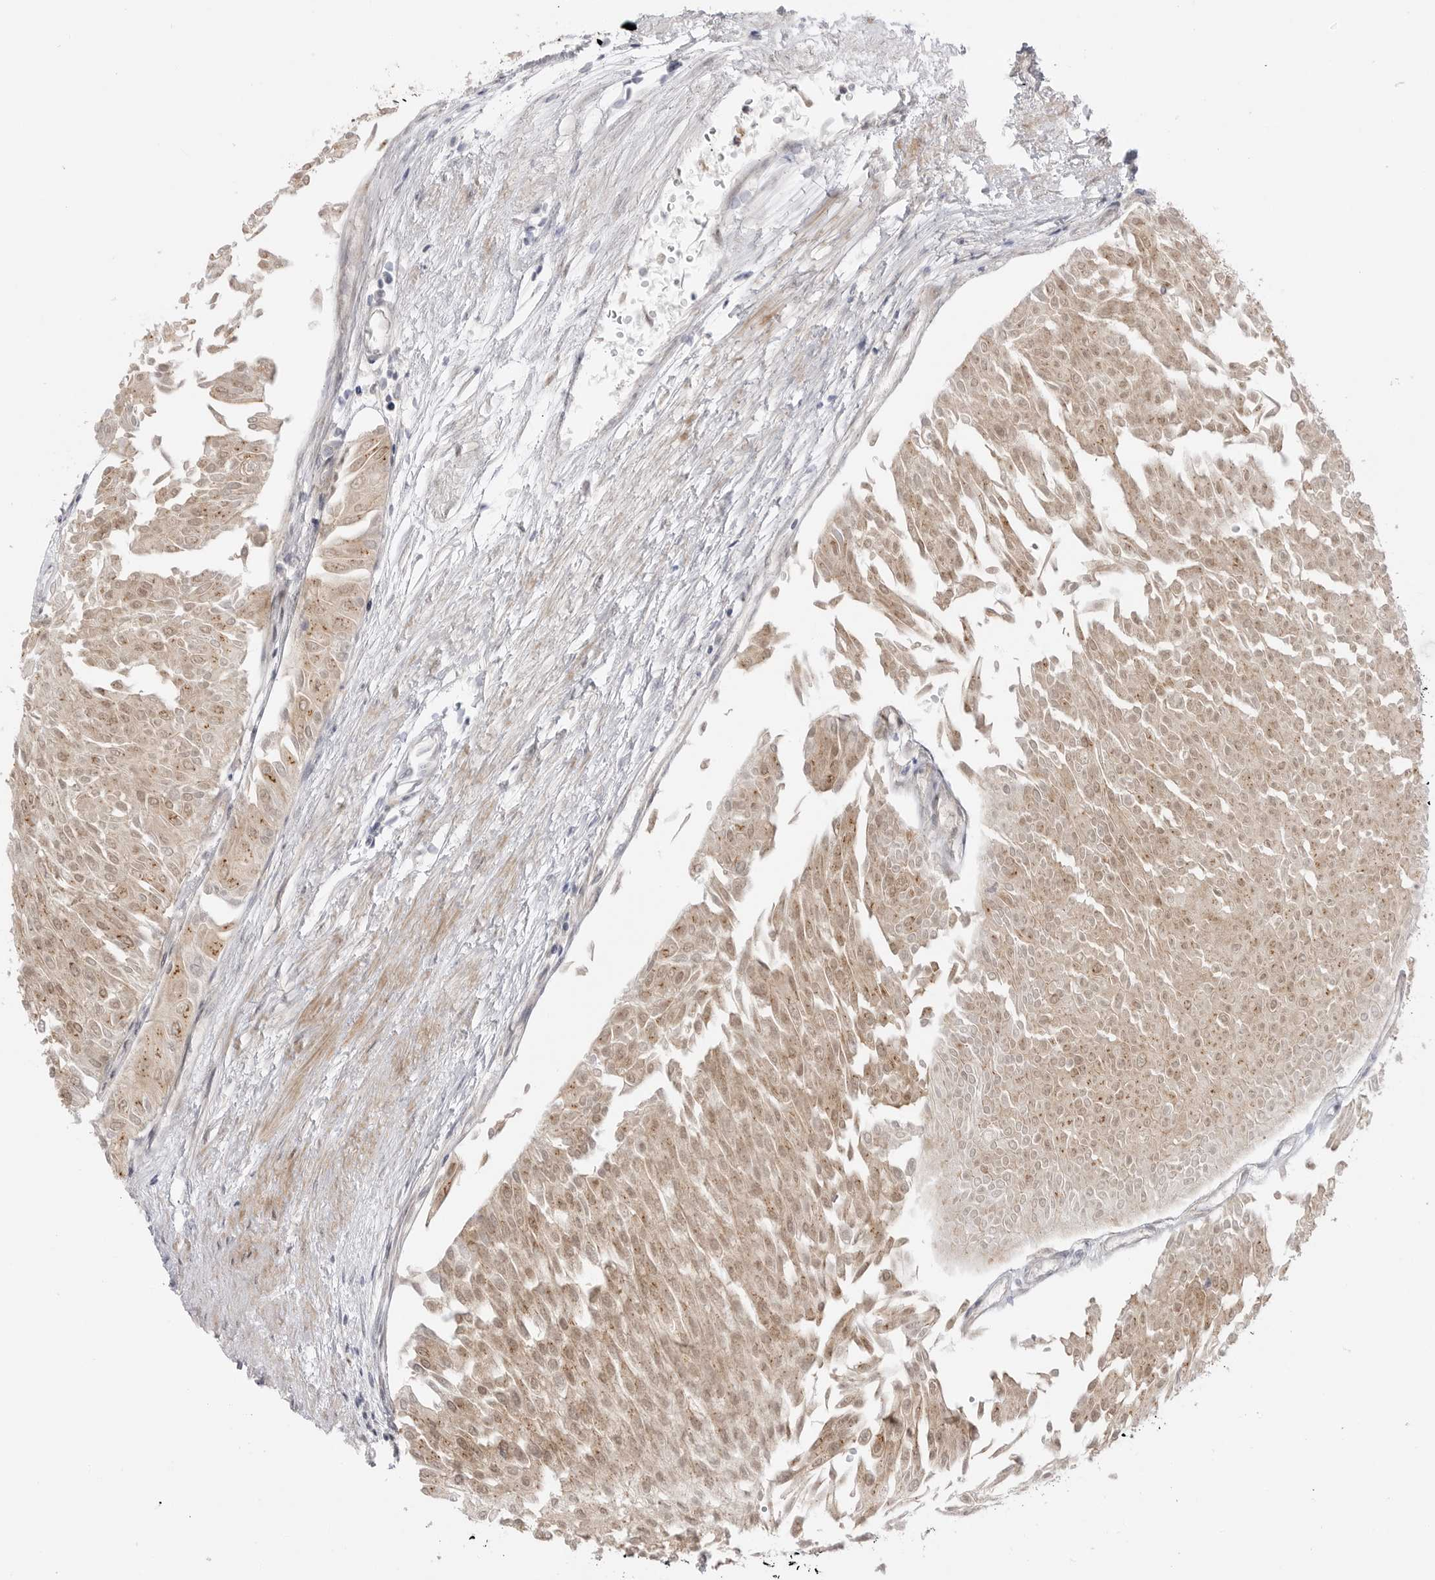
{"staining": {"intensity": "moderate", "quantity": ">75%", "location": "cytoplasmic/membranous,nuclear"}, "tissue": "urothelial cancer", "cell_type": "Tumor cells", "image_type": "cancer", "snomed": [{"axis": "morphology", "description": "Urothelial carcinoma, Low grade"}, {"axis": "topography", "description": "Urinary bladder"}], "caption": "High-power microscopy captured an IHC photomicrograph of urothelial cancer, revealing moderate cytoplasmic/membranous and nuclear positivity in approximately >75% of tumor cells. (Brightfield microscopy of DAB IHC at high magnification).", "gene": "GGT6", "patient": {"sex": "male", "age": 67}}